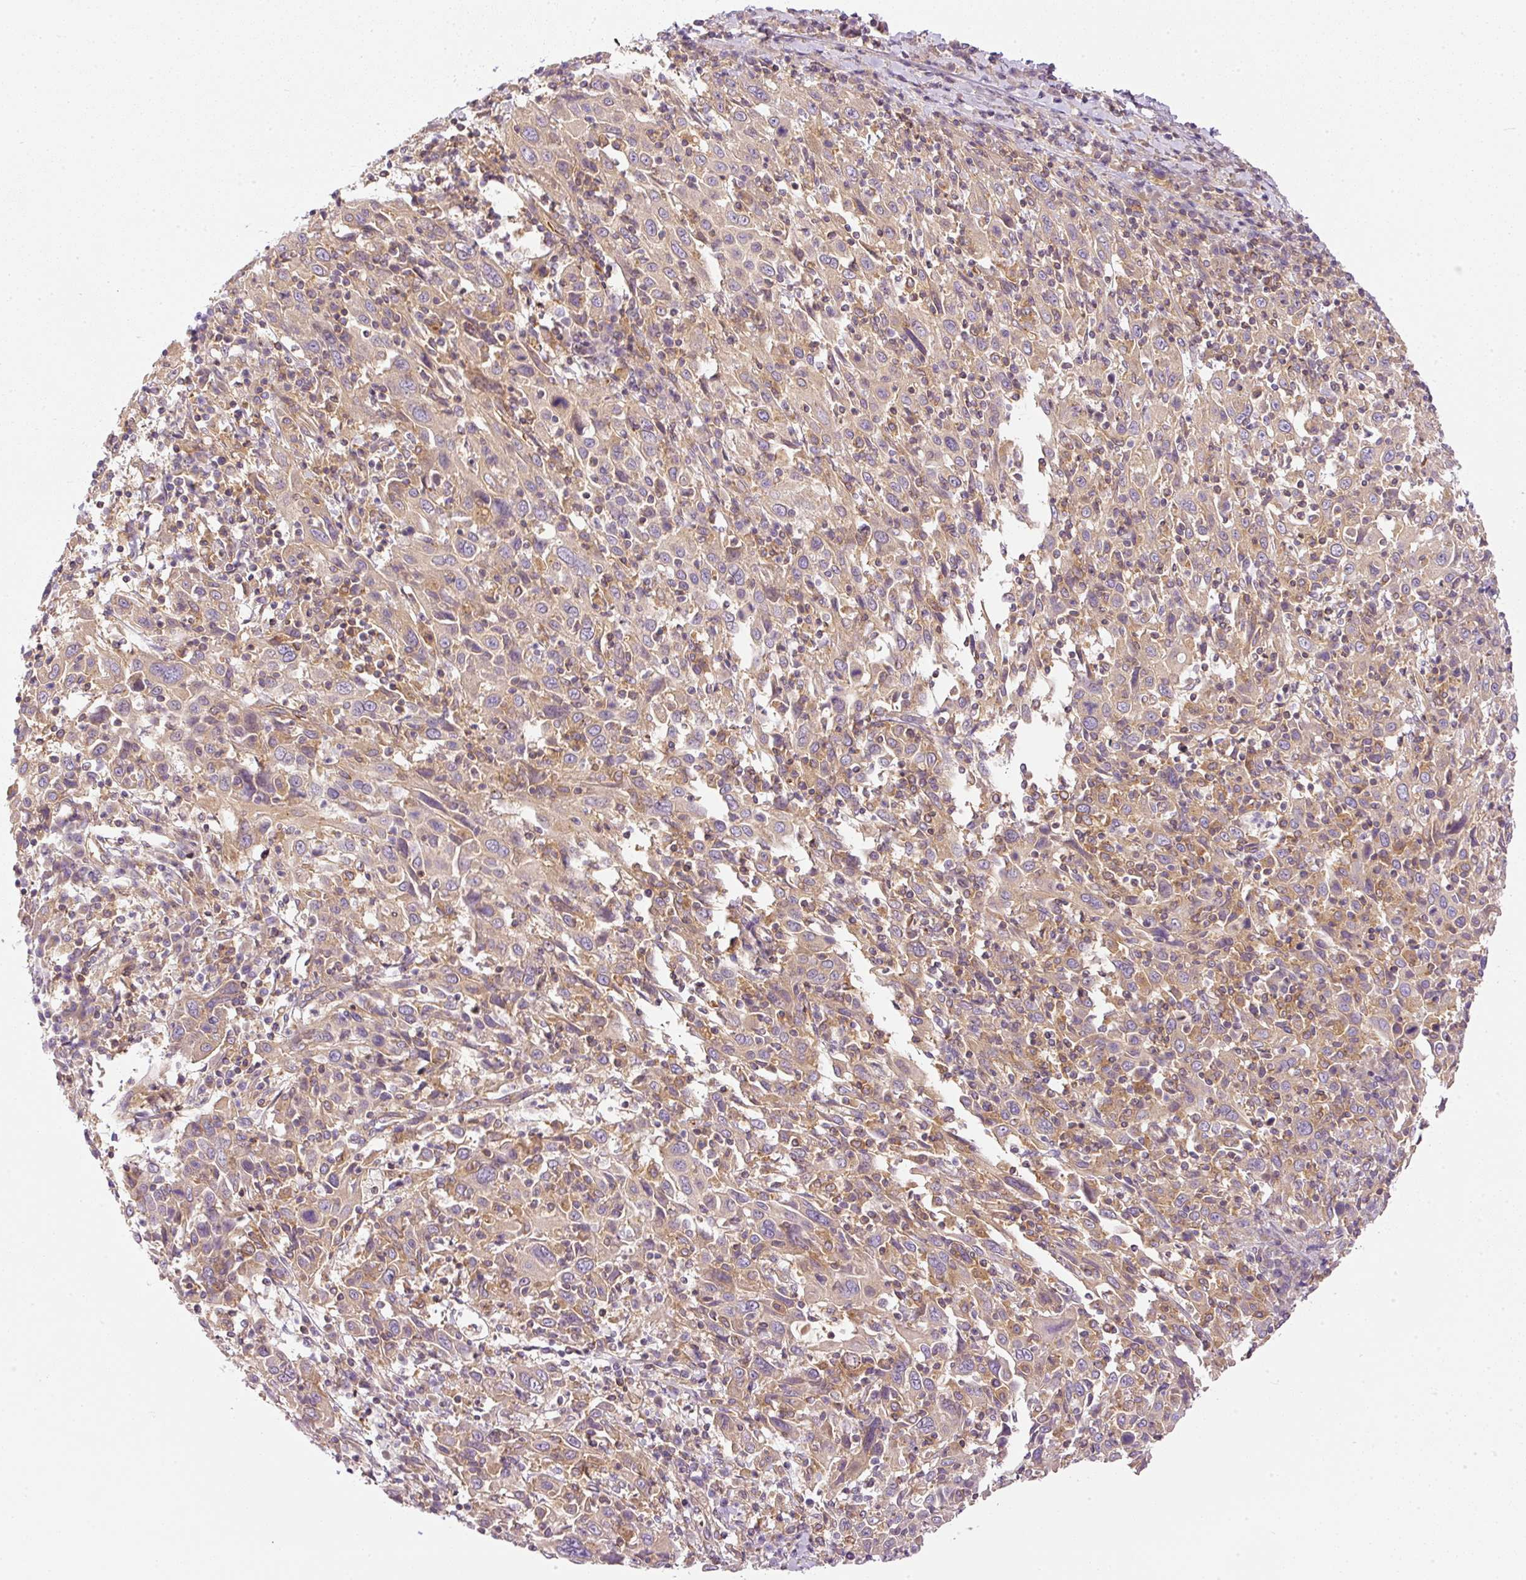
{"staining": {"intensity": "weak", "quantity": "<25%", "location": "cytoplasmic/membranous"}, "tissue": "cervical cancer", "cell_type": "Tumor cells", "image_type": "cancer", "snomed": [{"axis": "morphology", "description": "Squamous cell carcinoma, NOS"}, {"axis": "topography", "description": "Cervix"}], "caption": "Immunohistochemistry micrograph of neoplastic tissue: human squamous cell carcinoma (cervical) stained with DAB exhibits no significant protein expression in tumor cells.", "gene": "TBC1D2B", "patient": {"sex": "female", "age": 46}}